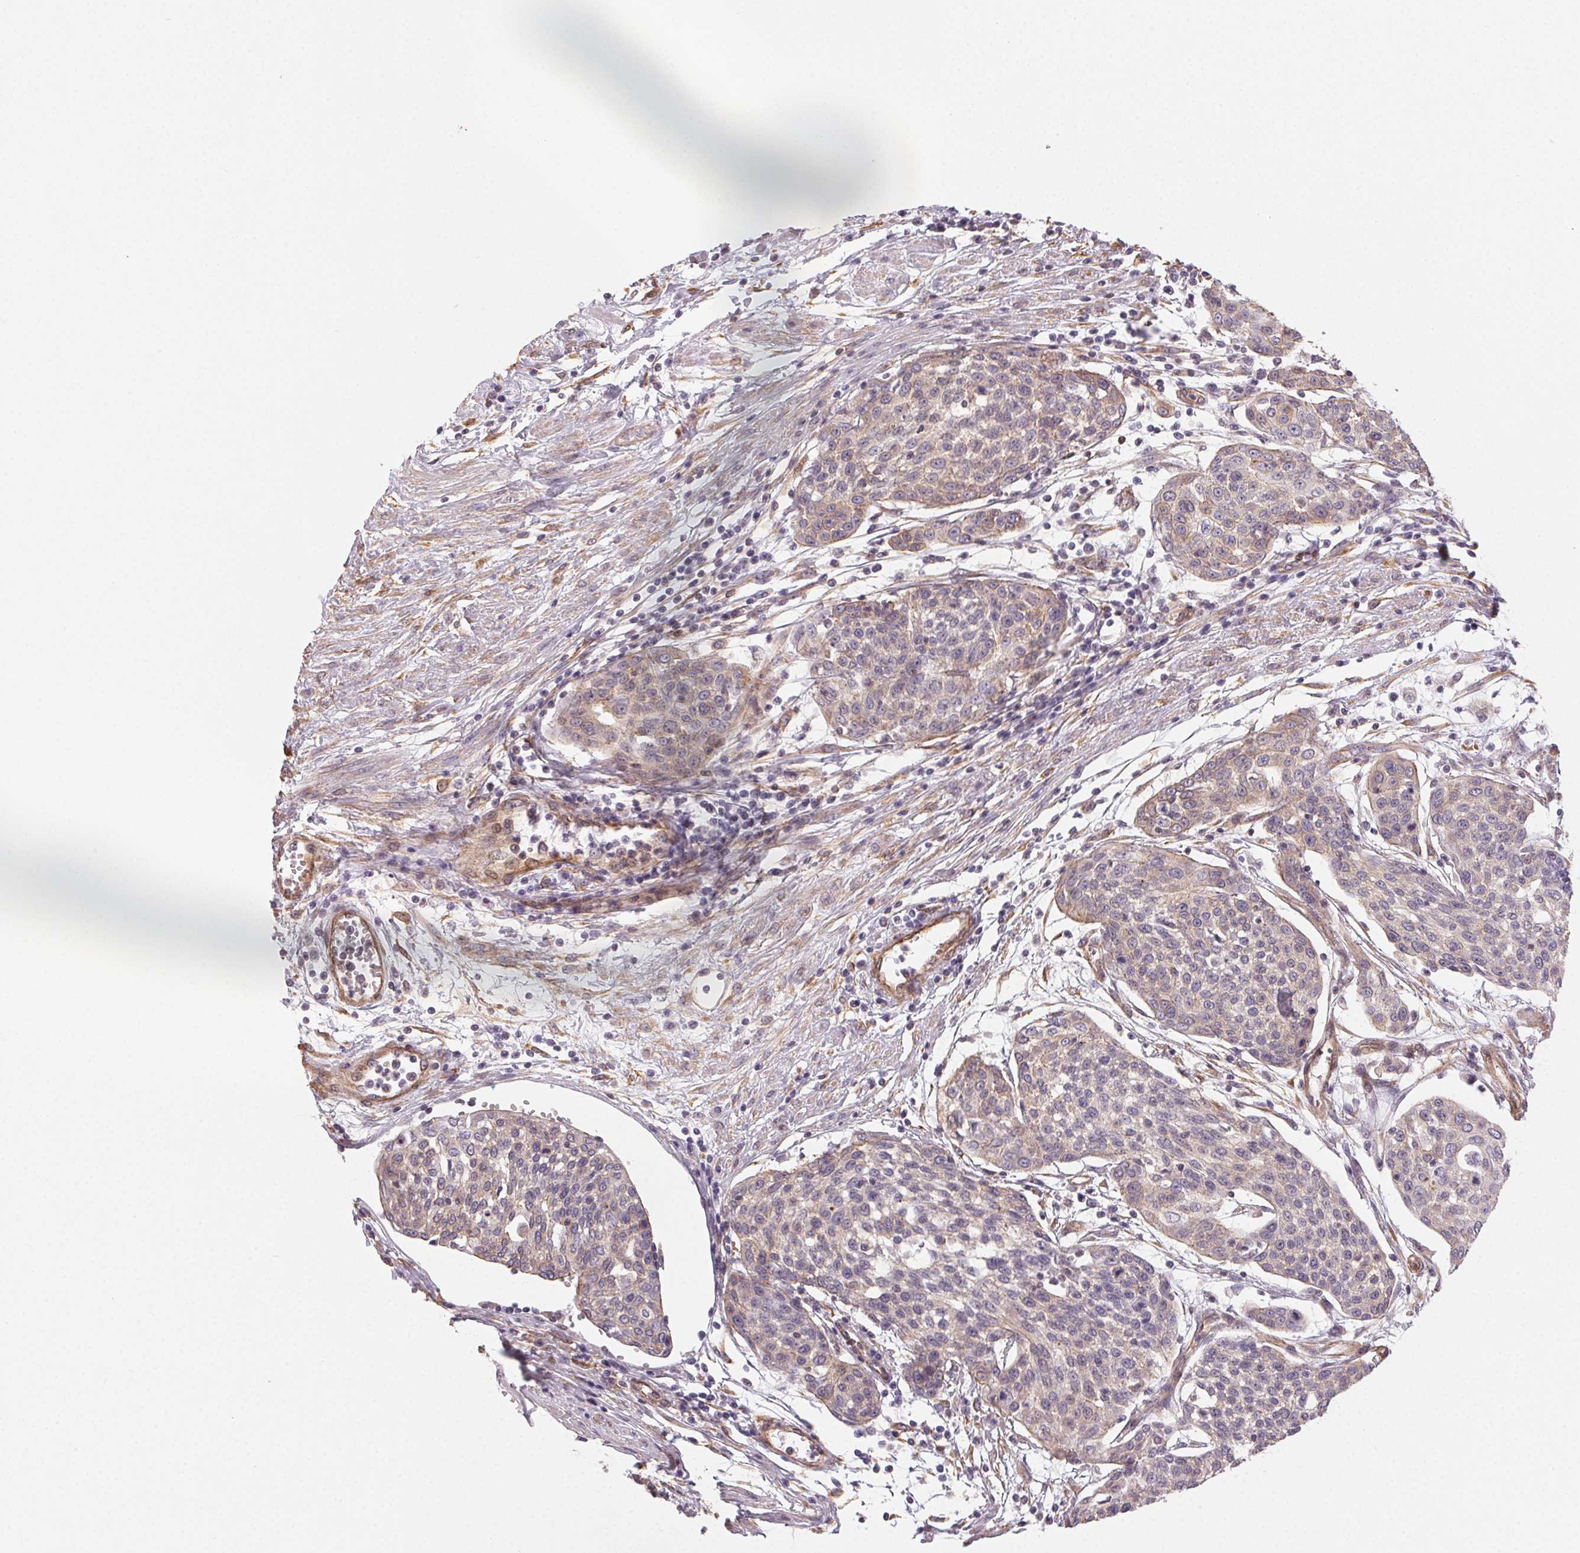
{"staining": {"intensity": "weak", "quantity": "<25%", "location": "cytoplasmic/membranous"}, "tissue": "cervical cancer", "cell_type": "Tumor cells", "image_type": "cancer", "snomed": [{"axis": "morphology", "description": "Squamous cell carcinoma, NOS"}, {"axis": "topography", "description": "Cervix"}], "caption": "This is a image of immunohistochemistry staining of squamous cell carcinoma (cervical), which shows no expression in tumor cells. (Immunohistochemistry, brightfield microscopy, high magnification).", "gene": "PLA2G4F", "patient": {"sex": "female", "age": 34}}